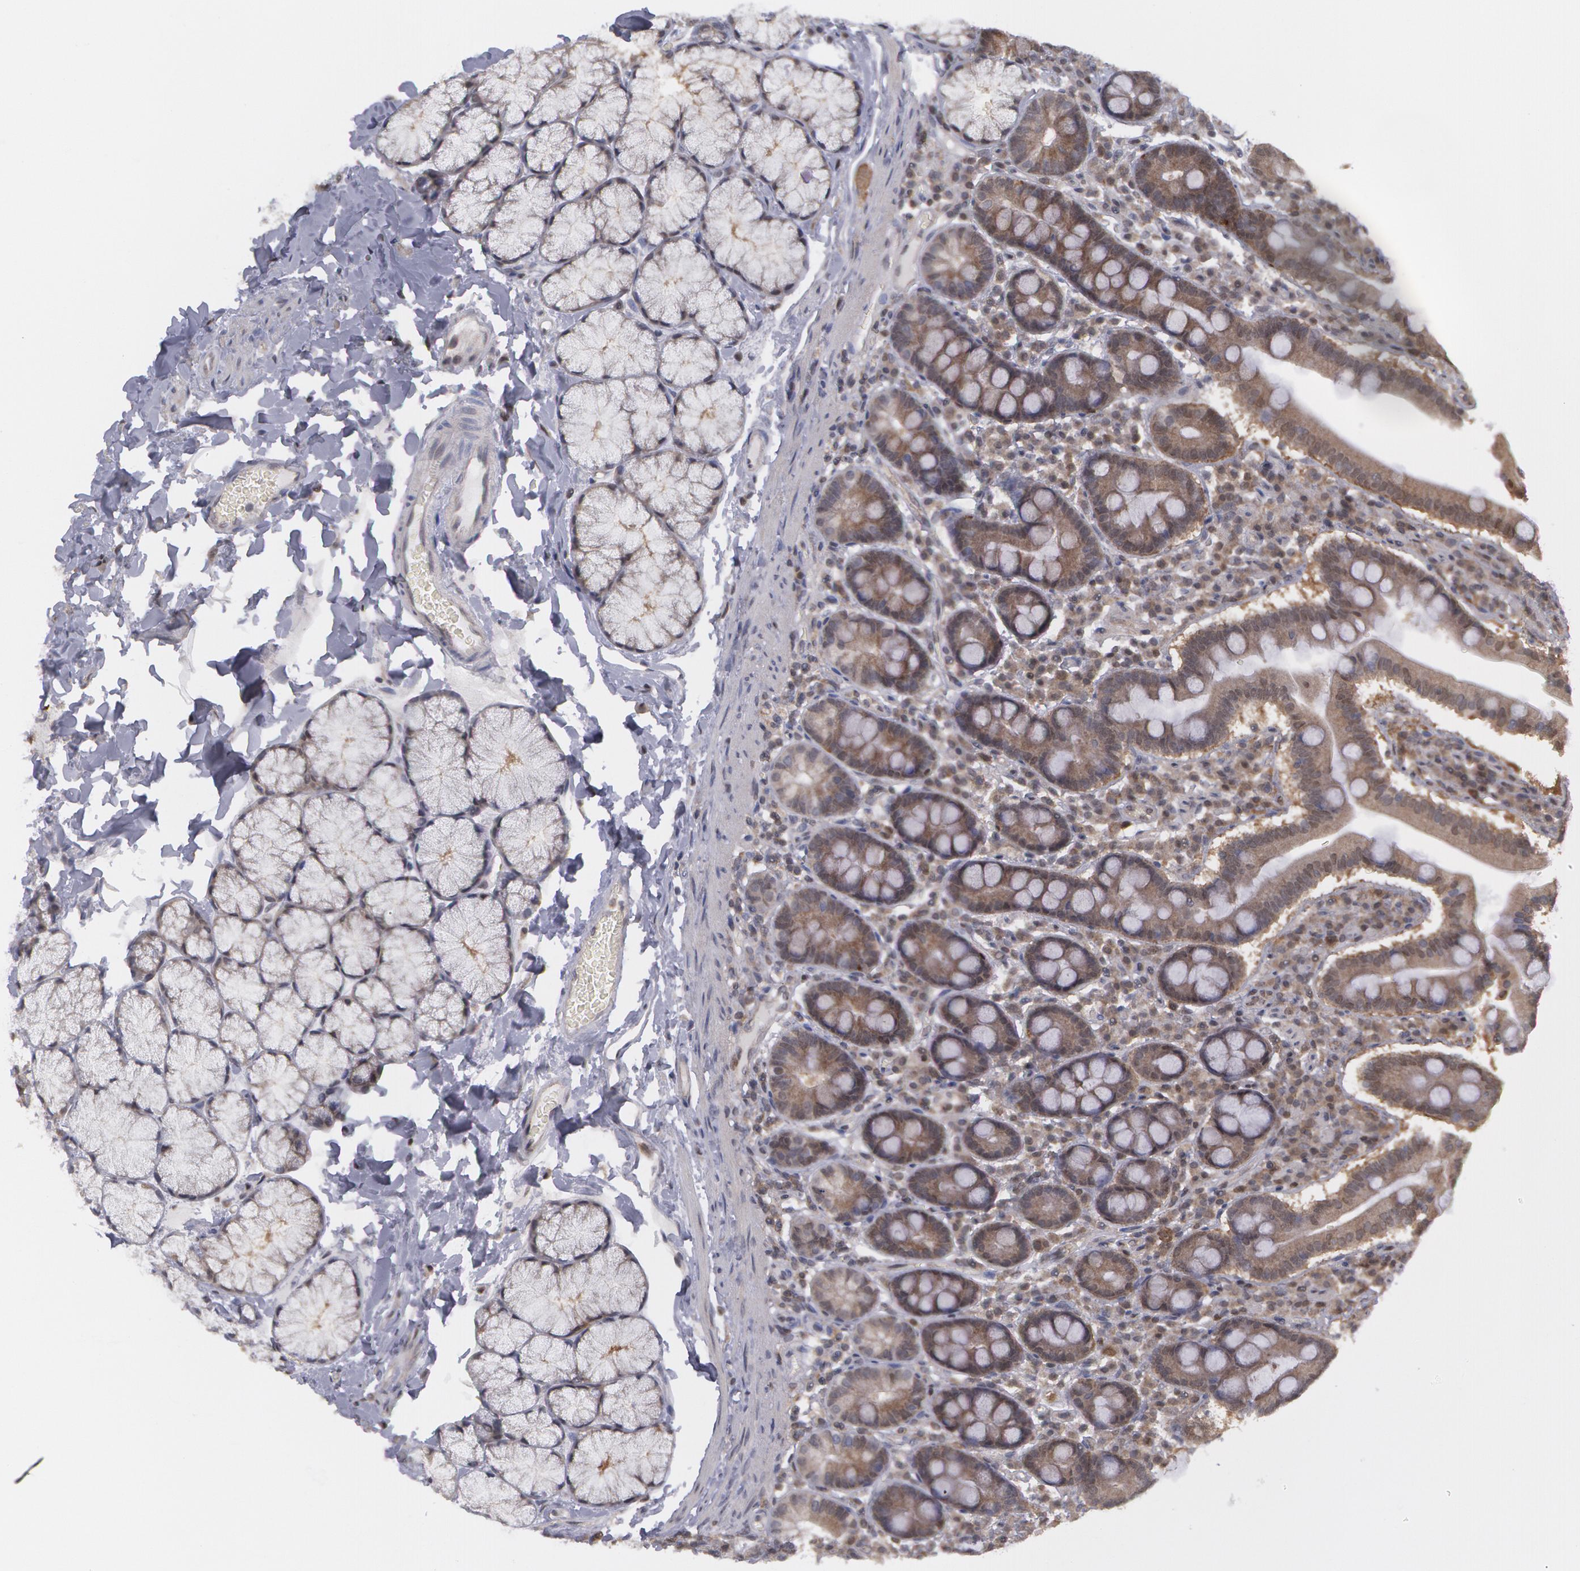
{"staining": {"intensity": "moderate", "quantity": "25%-75%", "location": "cytoplasmic/membranous"}, "tissue": "duodenum", "cell_type": "Glandular cells", "image_type": "normal", "snomed": [{"axis": "morphology", "description": "Normal tissue, NOS"}, {"axis": "topography", "description": "Duodenum"}], "caption": "The image exhibits immunohistochemical staining of normal duodenum. There is moderate cytoplasmic/membranous staining is appreciated in about 25%-75% of glandular cells. Using DAB (brown) and hematoxylin (blue) stains, captured at high magnification using brightfield microscopy.", "gene": "TXNRD1", "patient": {"sex": "male", "age": 50}}